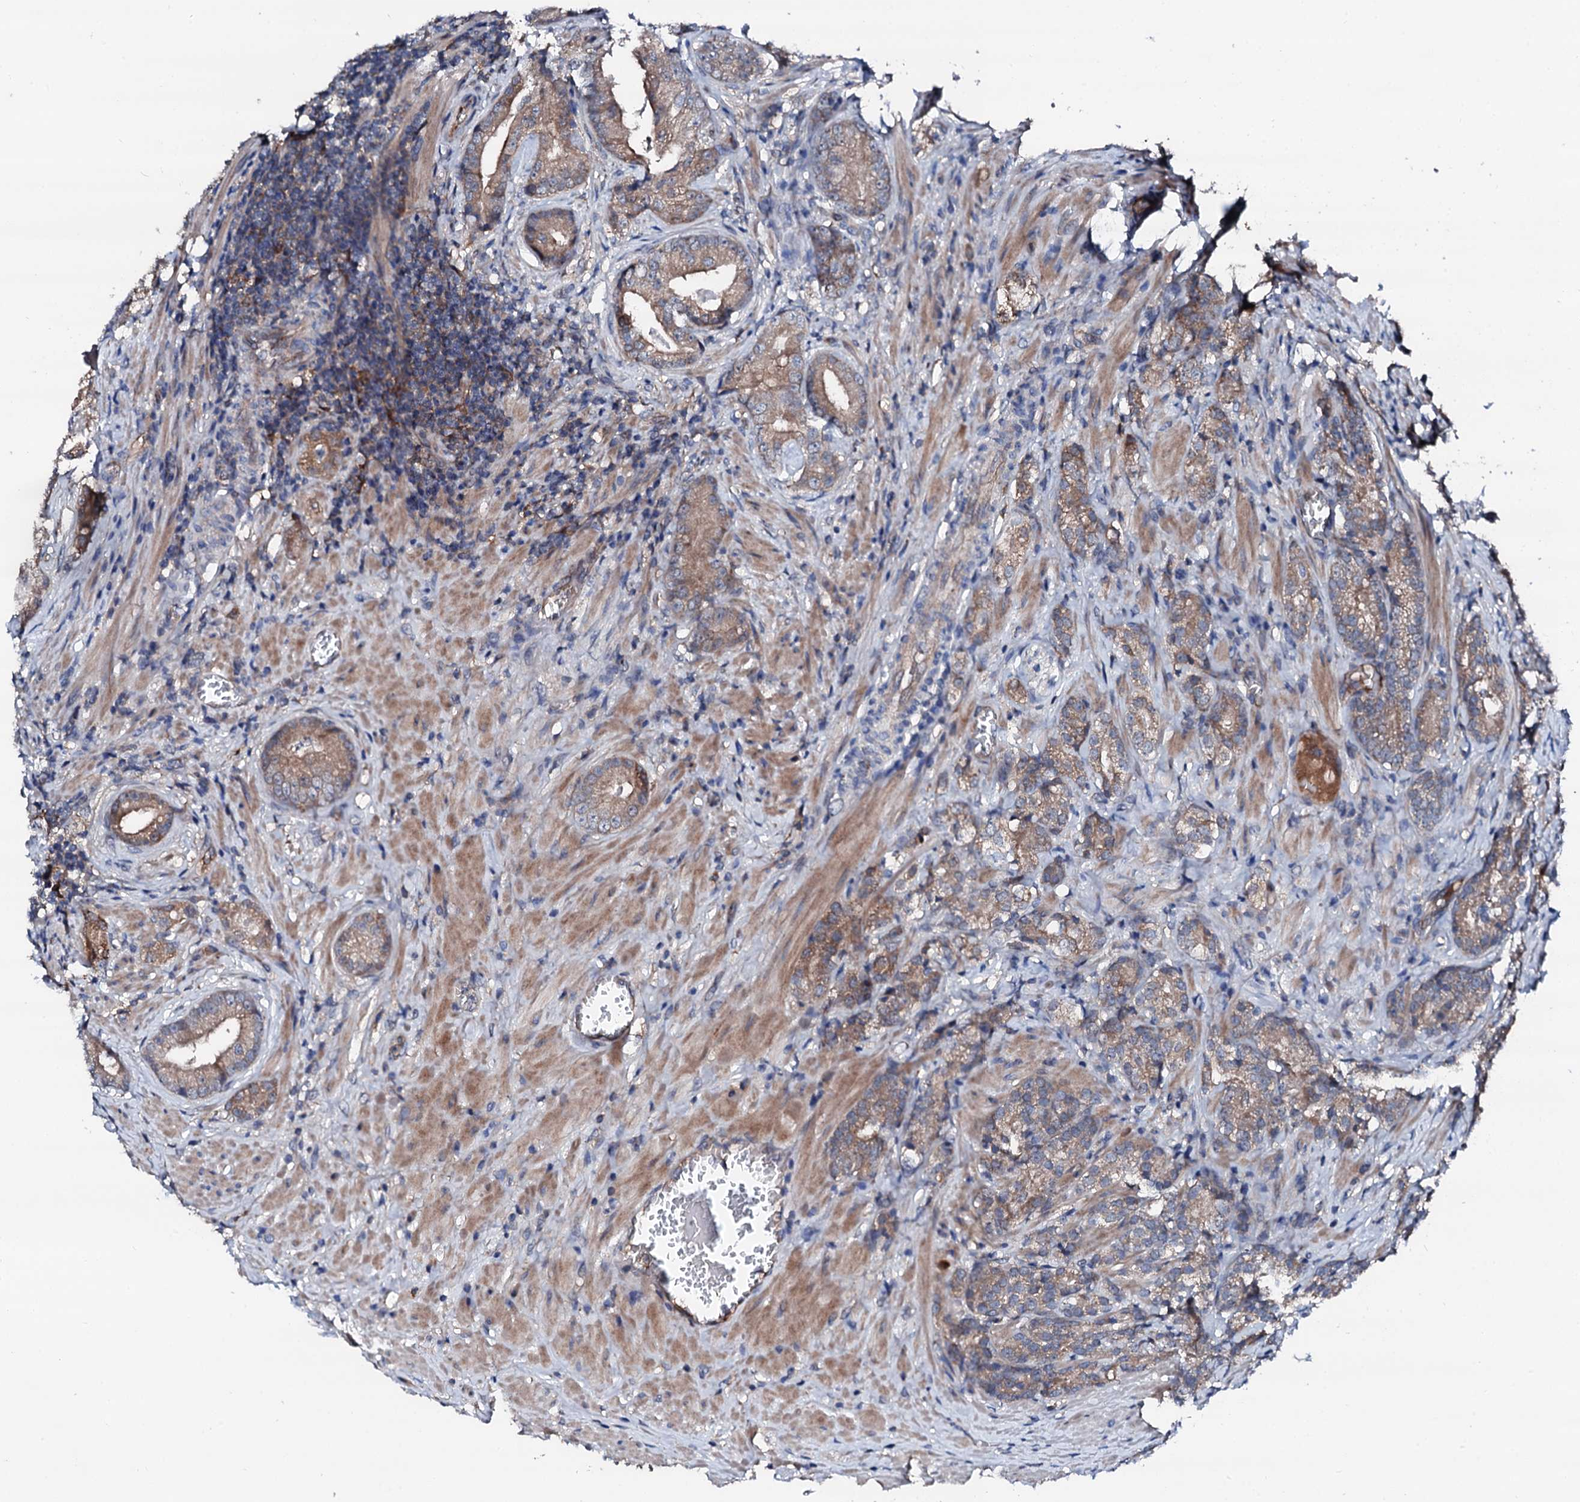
{"staining": {"intensity": "moderate", "quantity": ">75%", "location": "cytoplasmic/membranous"}, "tissue": "prostate cancer", "cell_type": "Tumor cells", "image_type": "cancer", "snomed": [{"axis": "morphology", "description": "Adenocarcinoma, High grade"}, {"axis": "topography", "description": "Prostate"}], "caption": "About >75% of tumor cells in prostate cancer (adenocarcinoma (high-grade)) show moderate cytoplasmic/membranous protein expression as visualized by brown immunohistochemical staining.", "gene": "TRAFD1", "patient": {"sex": "male", "age": 69}}